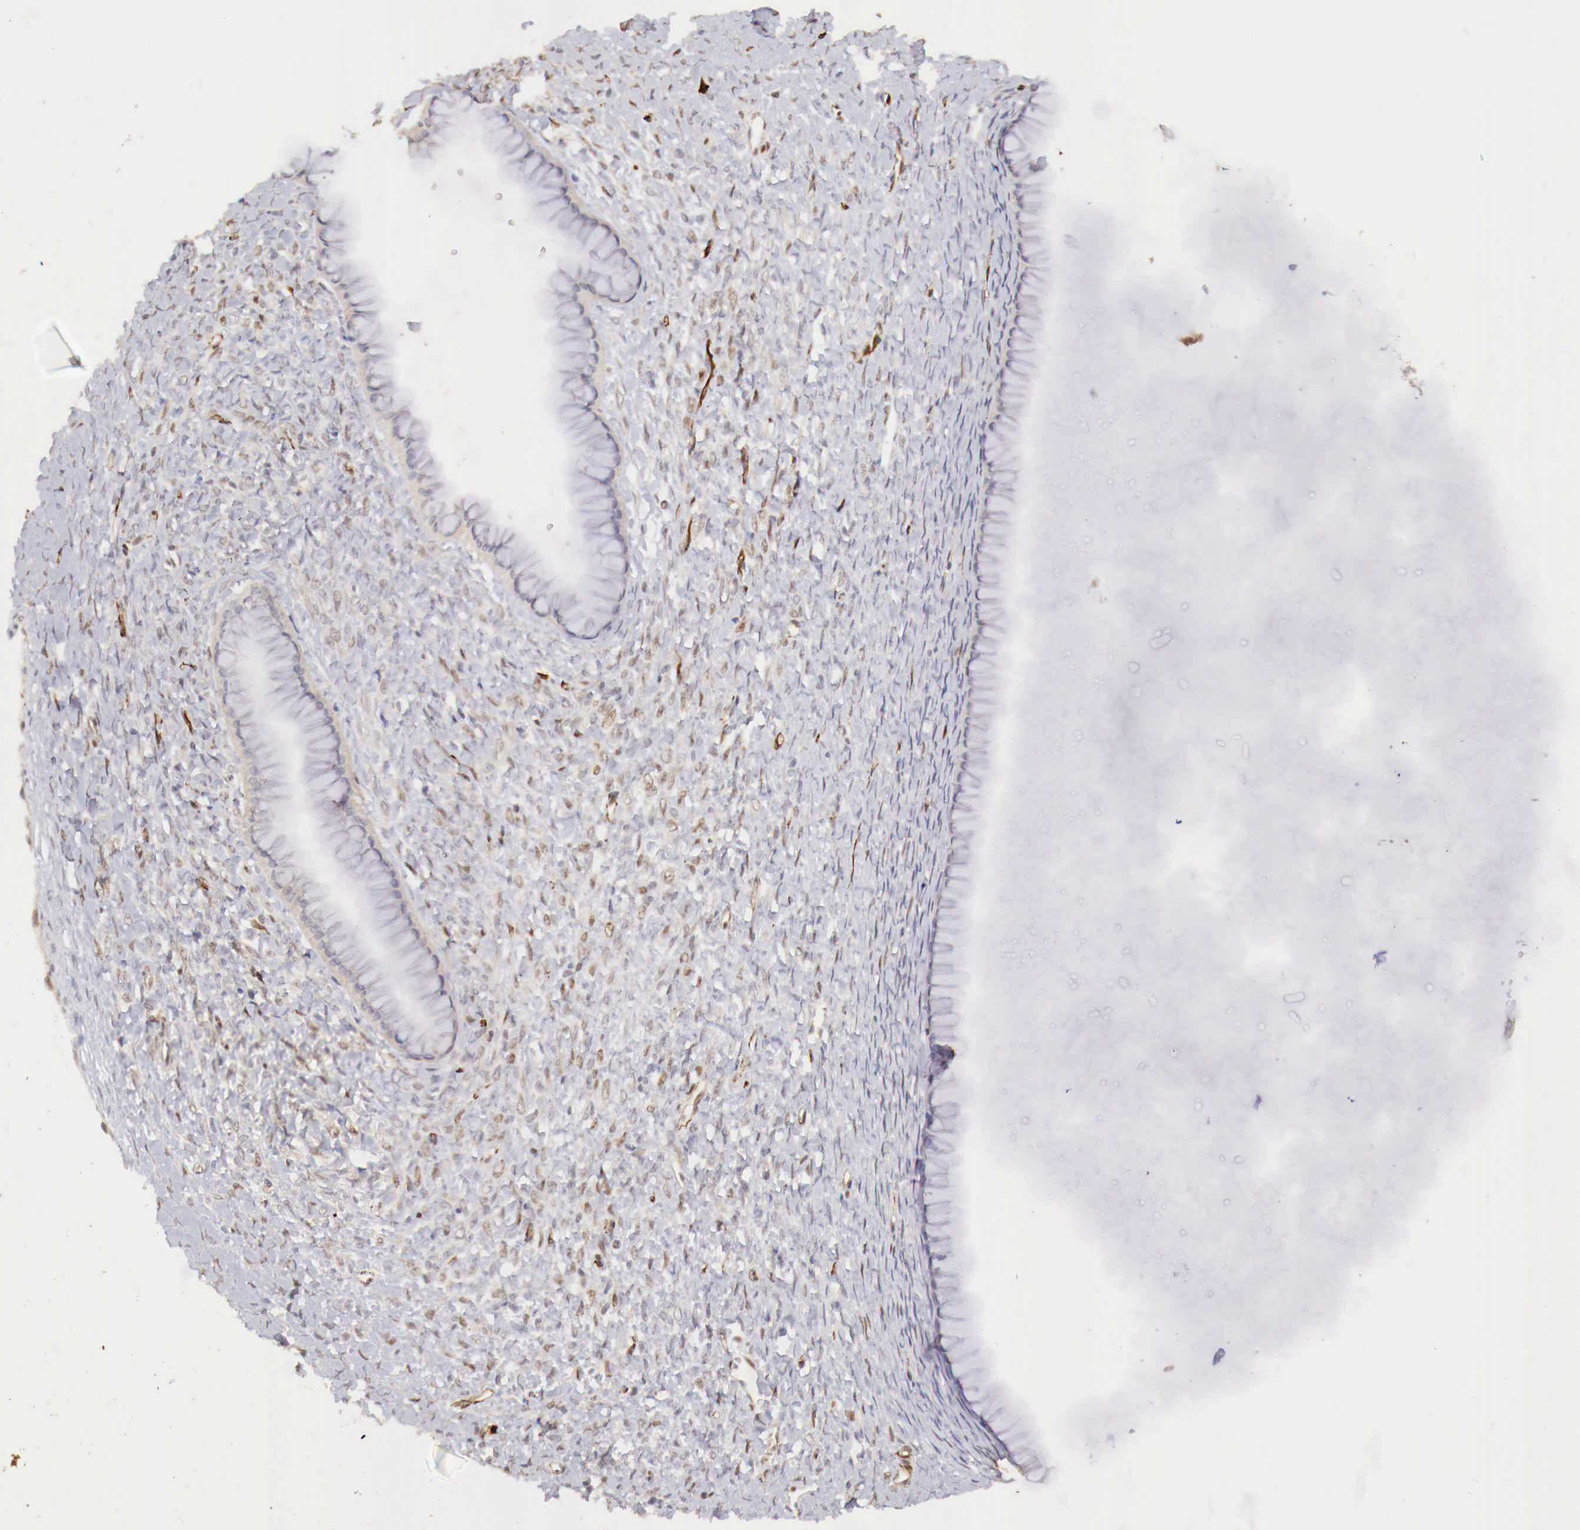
{"staining": {"intensity": "weak", "quantity": "25%-75%", "location": "cytoplasmic/membranous"}, "tissue": "ovarian cancer", "cell_type": "Tumor cells", "image_type": "cancer", "snomed": [{"axis": "morphology", "description": "Cystadenocarcinoma, mucinous, NOS"}, {"axis": "topography", "description": "Ovary"}], "caption": "Protein staining by IHC demonstrates weak cytoplasmic/membranous expression in about 25%-75% of tumor cells in ovarian mucinous cystadenocarcinoma.", "gene": "WT1", "patient": {"sex": "female", "age": 25}}